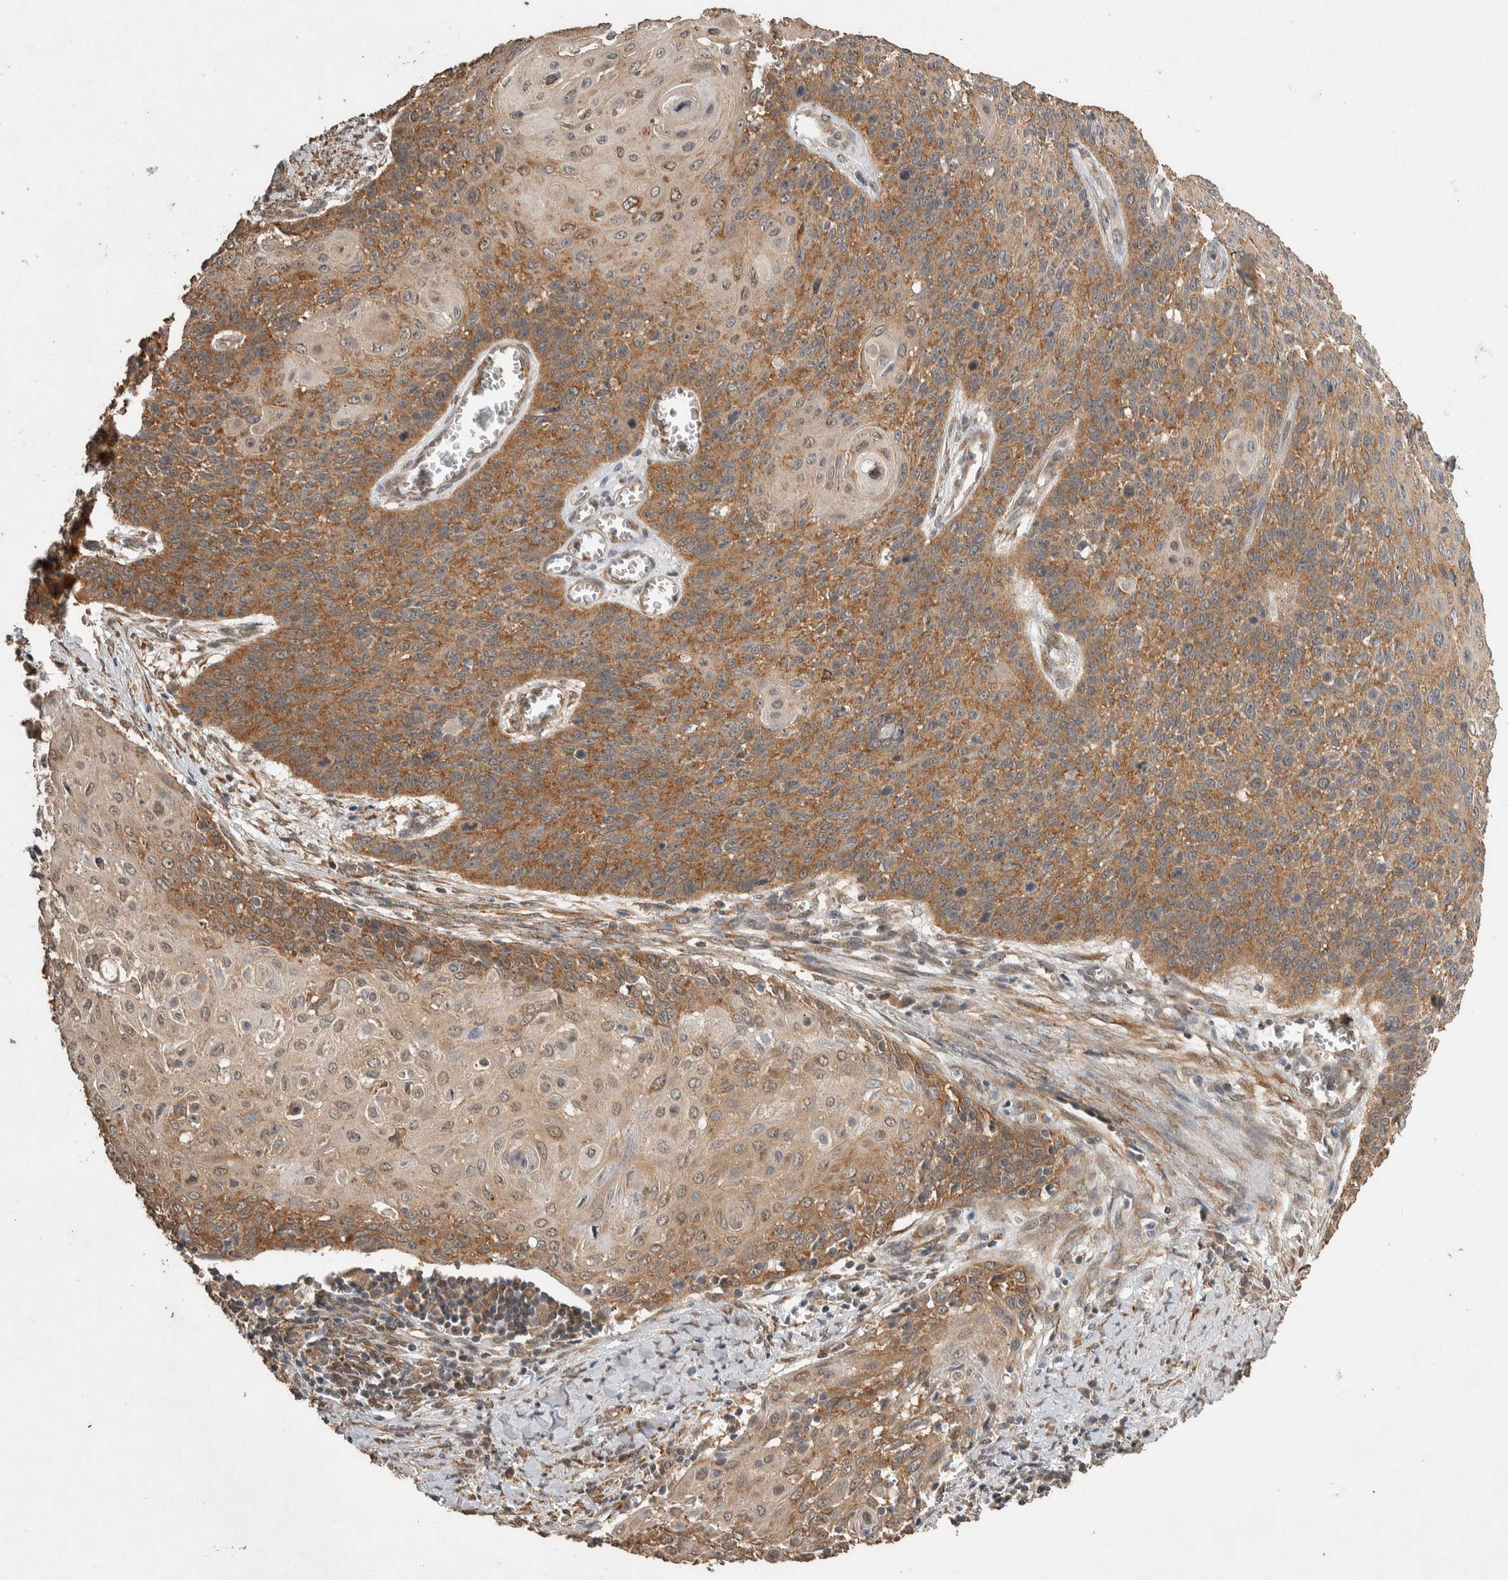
{"staining": {"intensity": "moderate", "quantity": ">75%", "location": "cytoplasmic/membranous"}, "tissue": "cervical cancer", "cell_type": "Tumor cells", "image_type": "cancer", "snomed": [{"axis": "morphology", "description": "Squamous cell carcinoma, NOS"}, {"axis": "topography", "description": "Cervix"}], "caption": "Cervical squamous cell carcinoma stained with a protein marker exhibits moderate staining in tumor cells.", "gene": "DVL2", "patient": {"sex": "female", "age": 39}}